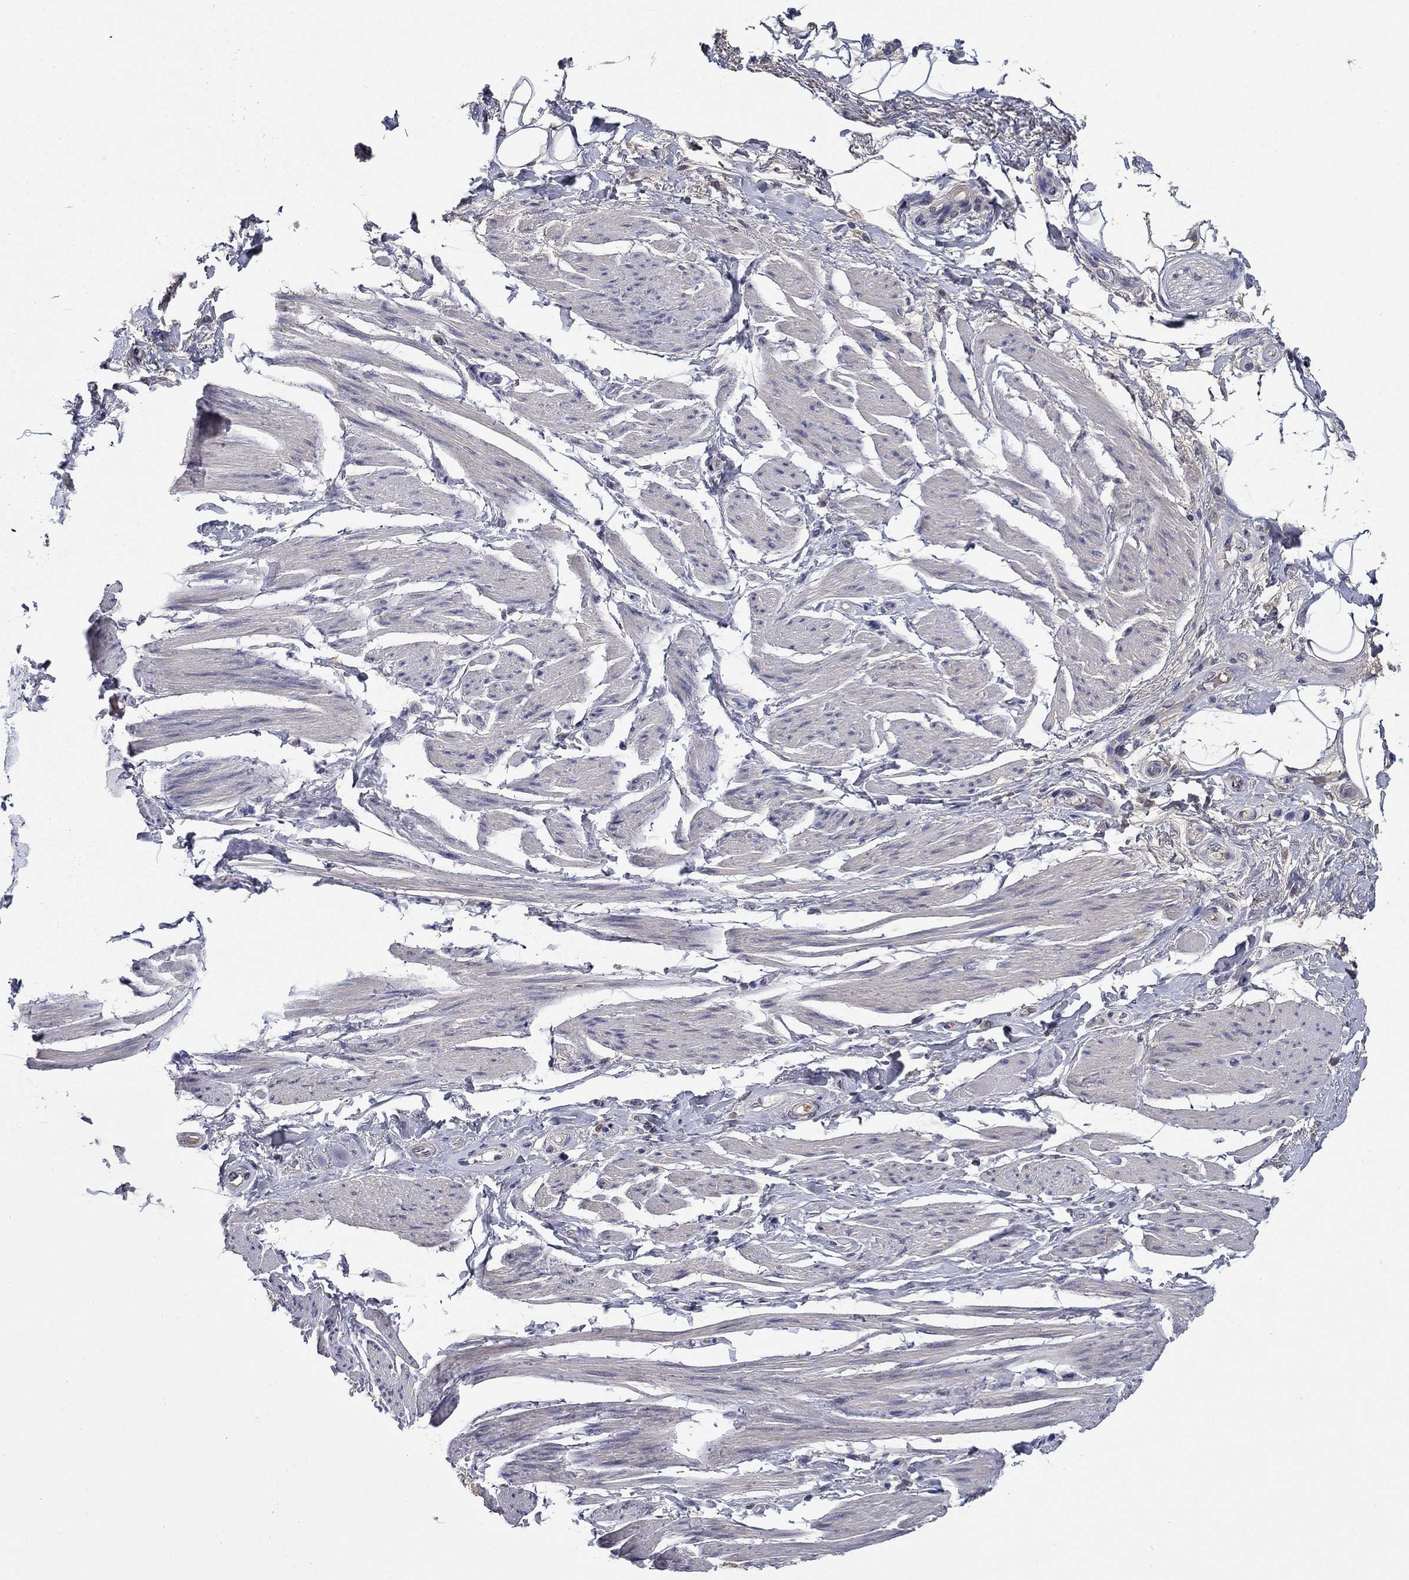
{"staining": {"intensity": "negative", "quantity": "none", "location": "none"}, "tissue": "soft tissue", "cell_type": "Fibroblasts", "image_type": "normal", "snomed": [{"axis": "morphology", "description": "Normal tissue, NOS"}, {"axis": "topography", "description": "Skeletal muscle"}, {"axis": "topography", "description": "Anal"}, {"axis": "topography", "description": "Peripheral nerve tissue"}], "caption": "Immunohistochemistry histopathology image of benign soft tissue: soft tissue stained with DAB exhibits no significant protein expression in fibroblasts.", "gene": "DDTL", "patient": {"sex": "male", "age": 53}}